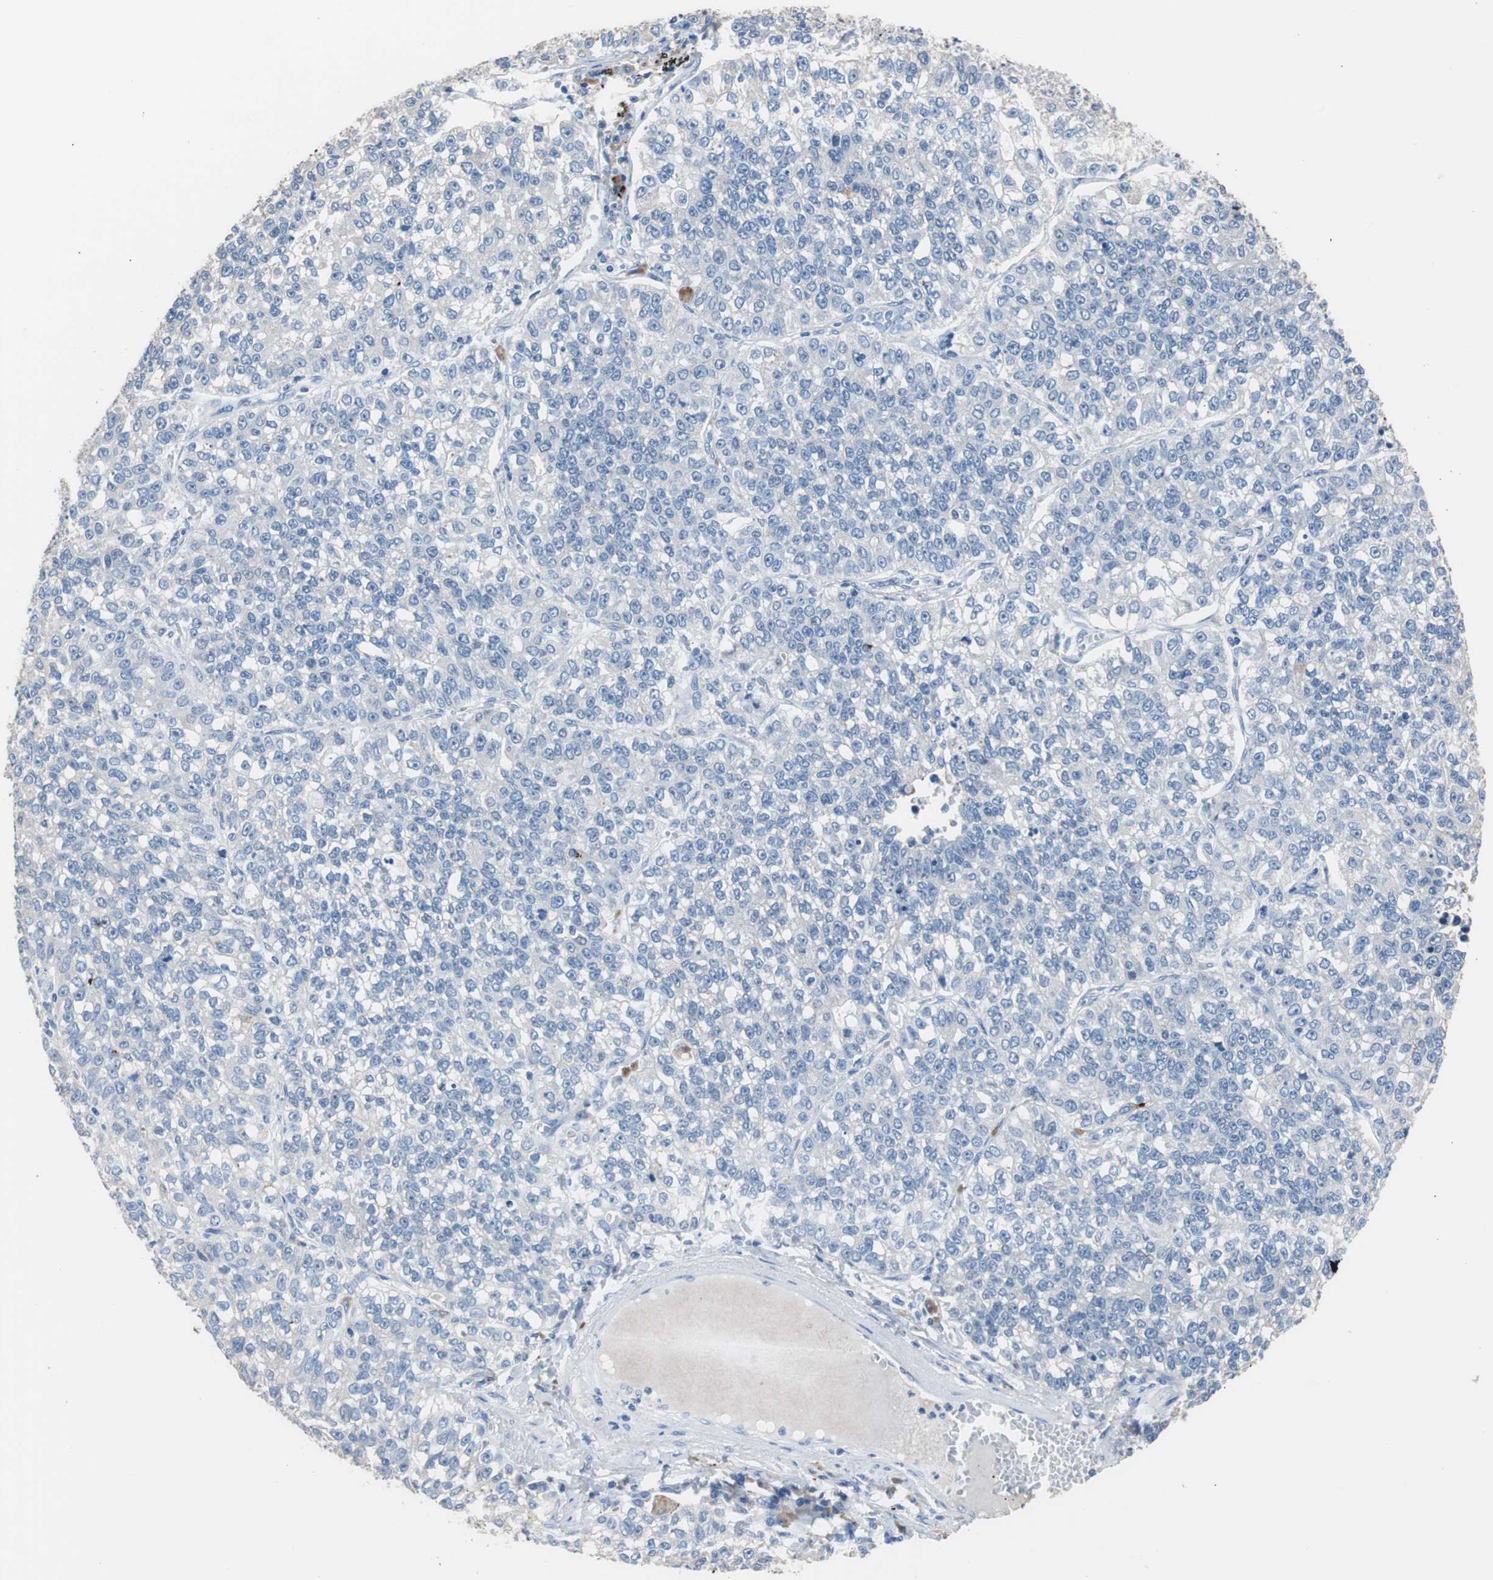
{"staining": {"intensity": "negative", "quantity": "none", "location": "none"}, "tissue": "lung cancer", "cell_type": "Tumor cells", "image_type": "cancer", "snomed": [{"axis": "morphology", "description": "Adenocarcinoma, NOS"}, {"axis": "topography", "description": "Lung"}], "caption": "This is a micrograph of IHC staining of lung cancer (adenocarcinoma), which shows no expression in tumor cells.", "gene": "FCGR2B", "patient": {"sex": "male", "age": 49}}